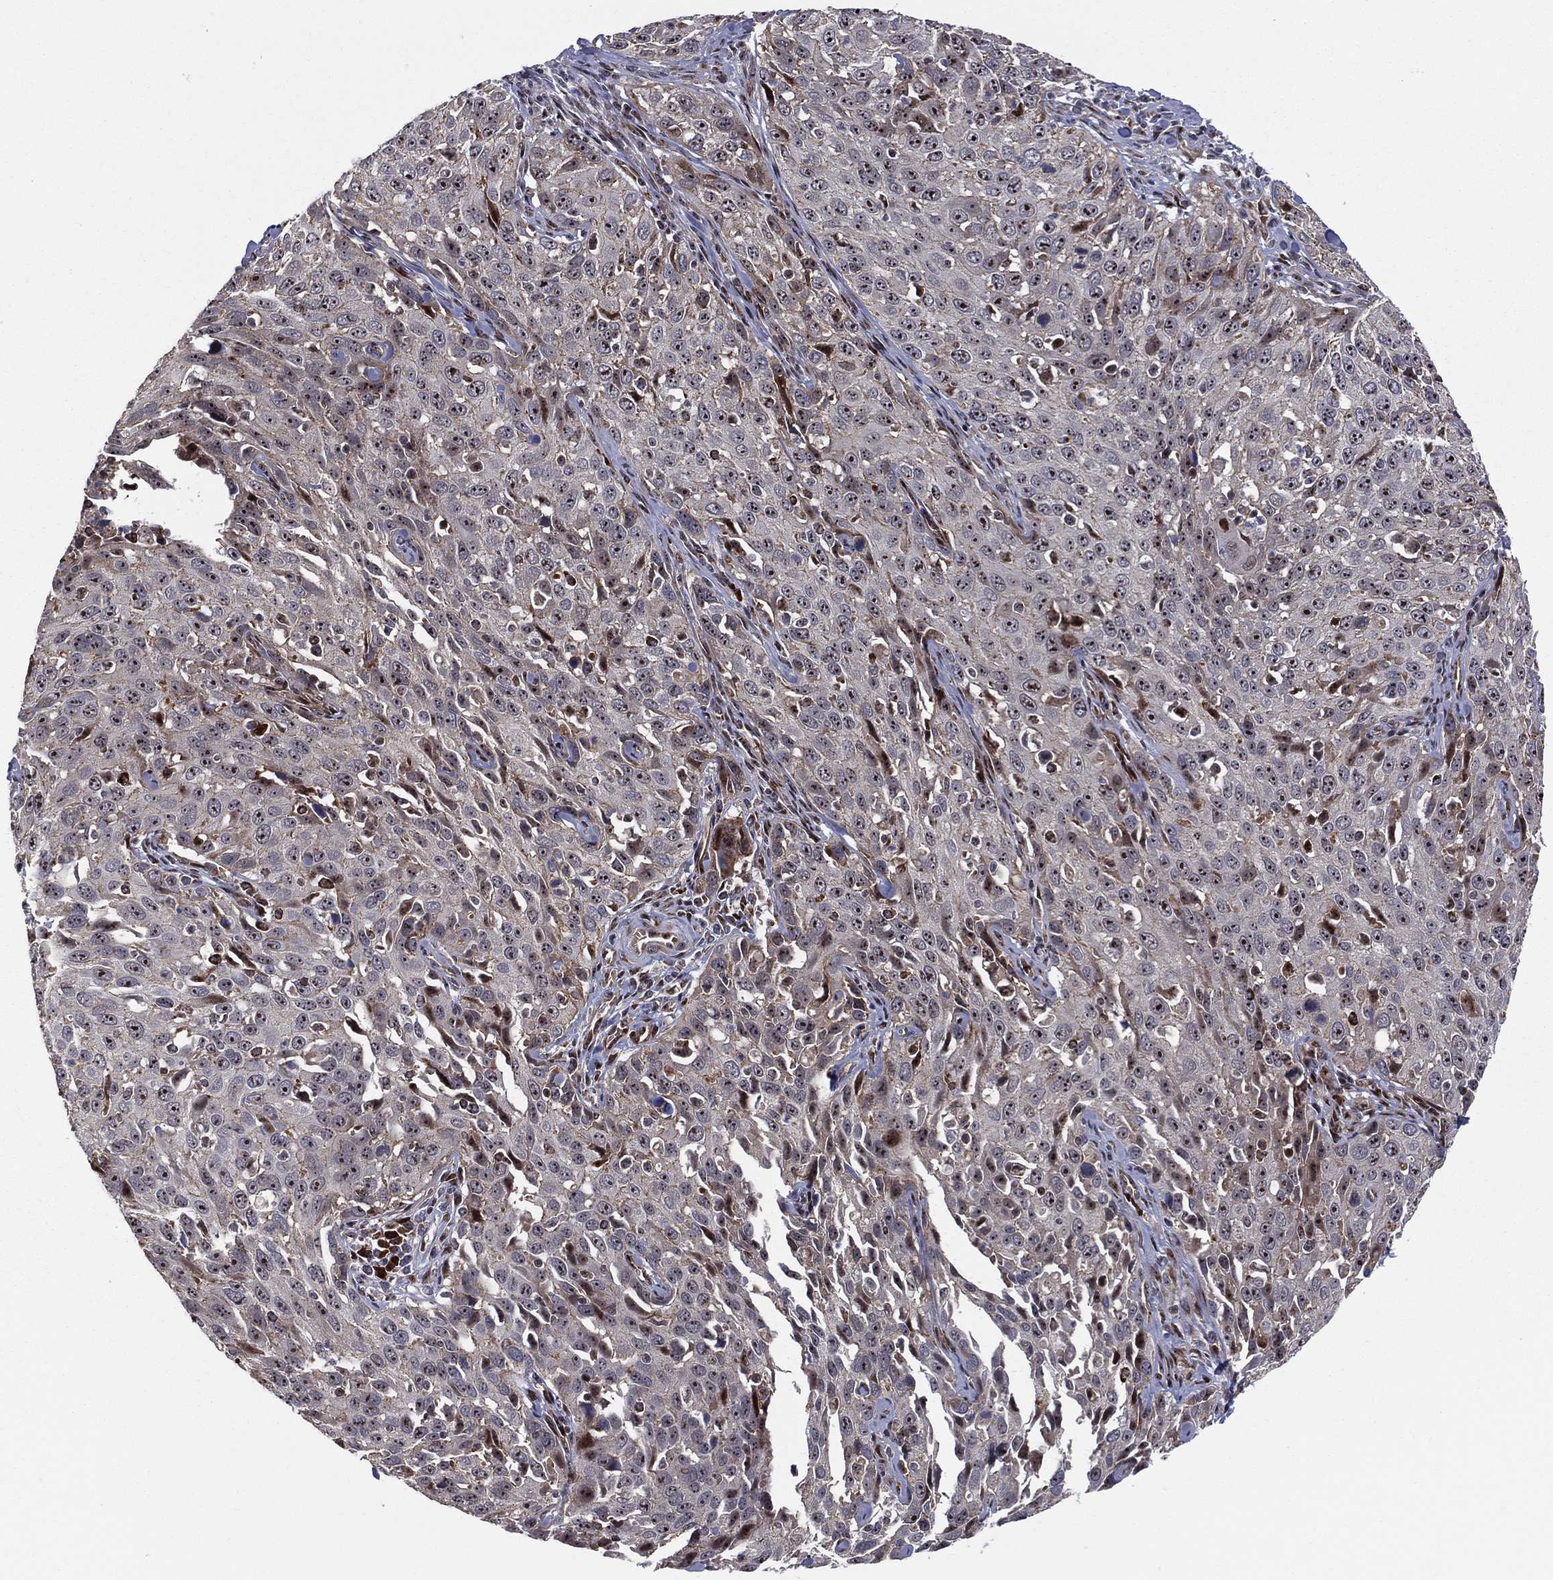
{"staining": {"intensity": "strong", "quantity": "25%-75%", "location": "nuclear"}, "tissue": "cervical cancer", "cell_type": "Tumor cells", "image_type": "cancer", "snomed": [{"axis": "morphology", "description": "Squamous cell carcinoma, NOS"}, {"axis": "topography", "description": "Cervix"}], "caption": "High-power microscopy captured an IHC image of cervical squamous cell carcinoma, revealing strong nuclear staining in about 25%-75% of tumor cells.", "gene": "VHL", "patient": {"sex": "female", "age": 26}}